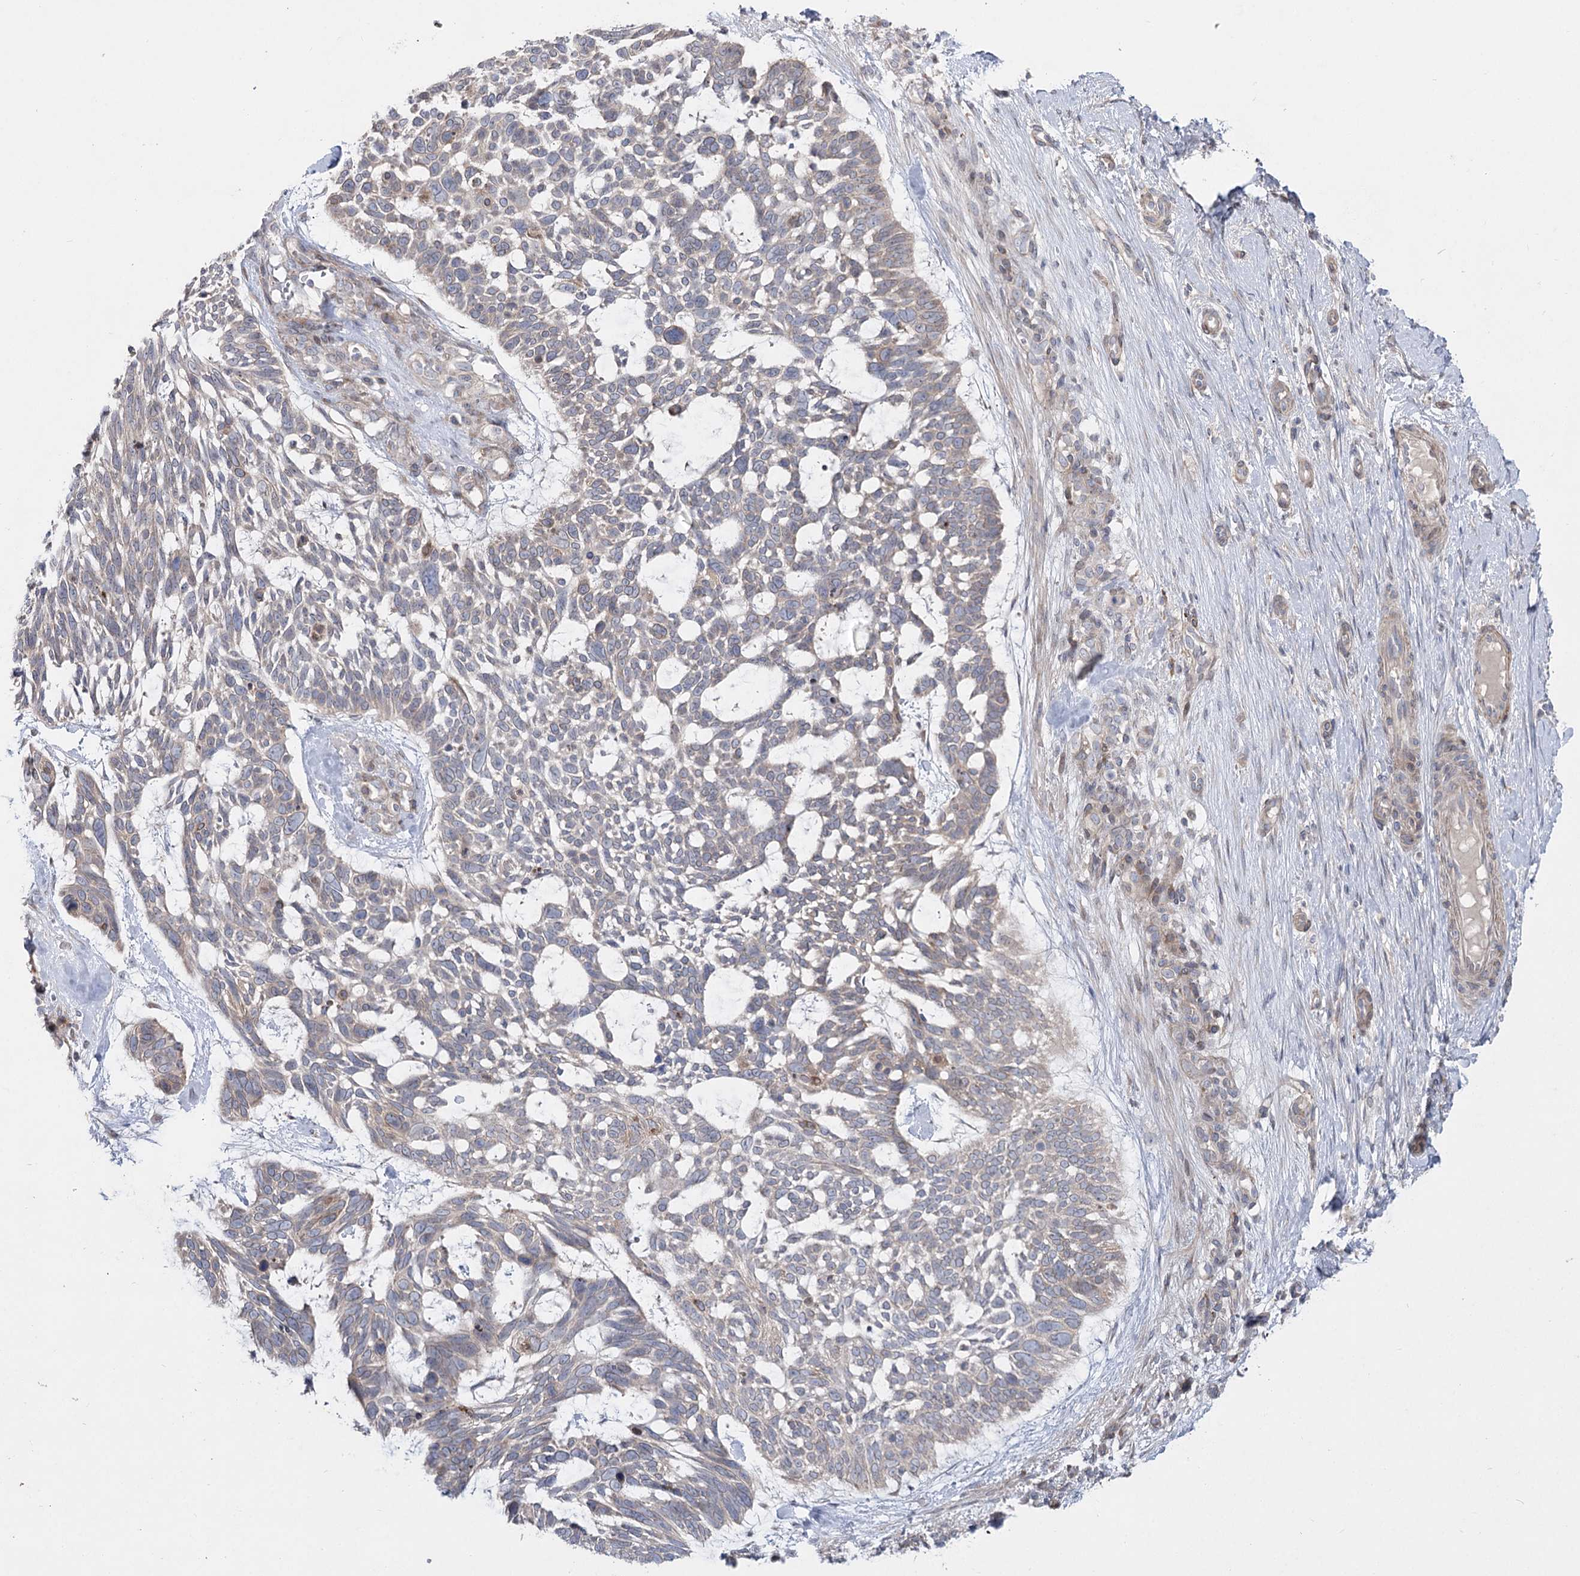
{"staining": {"intensity": "weak", "quantity": ">75%", "location": "cytoplasmic/membranous"}, "tissue": "skin cancer", "cell_type": "Tumor cells", "image_type": "cancer", "snomed": [{"axis": "morphology", "description": "Basal cell carcinoma"}, {"axis": "topography", "description": "Skin"}], "caption": "Protein staining exhibits weak cytoplasmic/membranous staining in approximately >75% of tumor cells in skin basal cell carcinoma.", "gene": "SH3BP5L", "patient": {"sex": "male", "age": 88}}